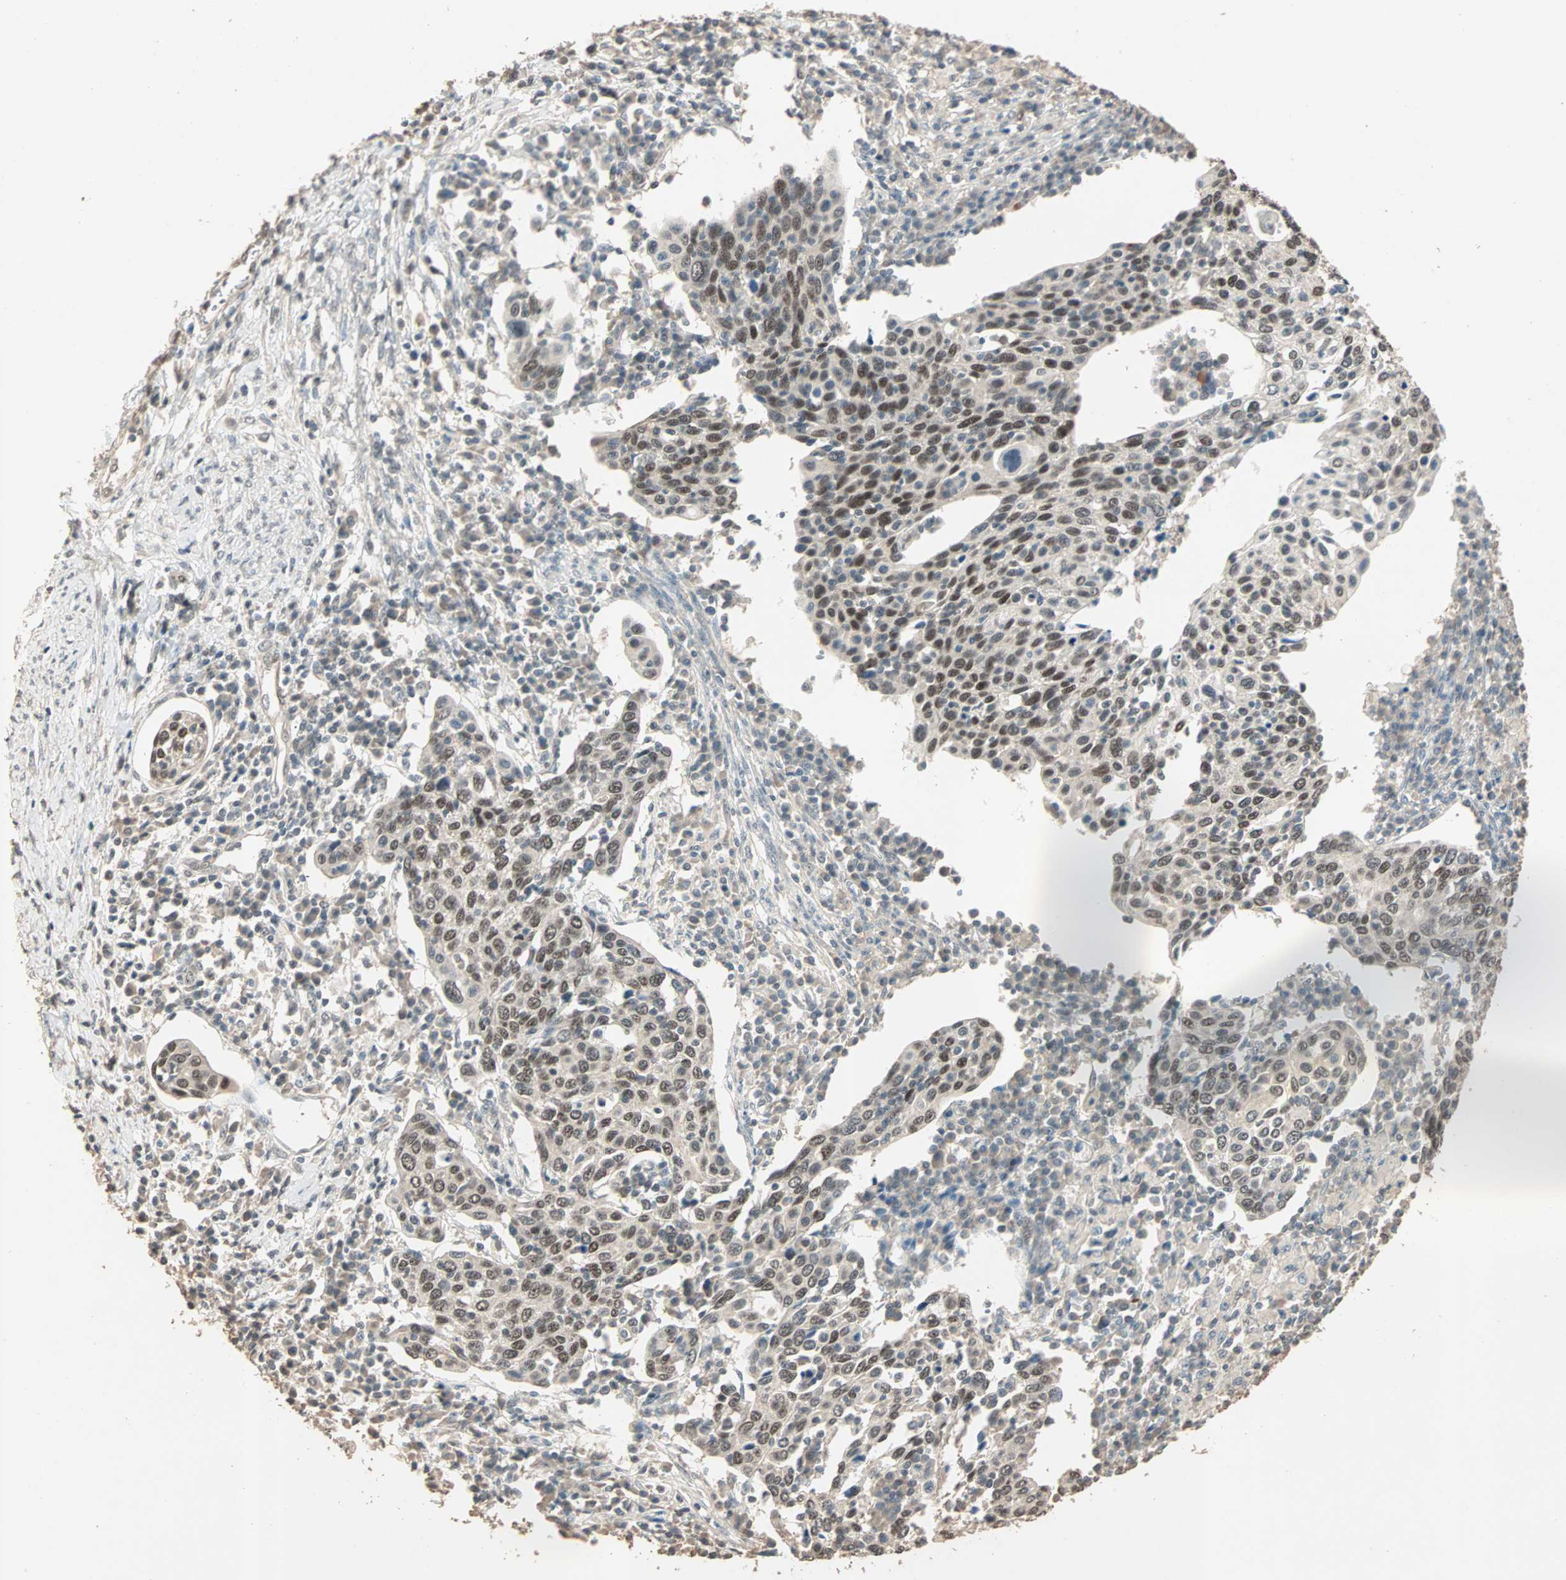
{"staining": {"intensity": "moderate", "quantity": "25%-75%", "location": "cytoplasmic/membranous,nuclear"}, "tissue": "cervical cancer", "cell_type": "Tumor cells", "image_type": "cancer", "snomed": [{"axis": "morphology", "description": "Squamous cell carcinoma, NOS"}, {"axis": "topography", "description": "Cervix"}], "caption": "A micrograph of human cervical squamous cell carcinoma stained for a protein demonstrates moderate cytoplasmic/membranous and nuclear brown staining in tumor cells. (Brightfield microscopy of DAB IHC at high magnification).", "gene": "ZBTB33", "patient": {"sex": "female", "age": 40}}